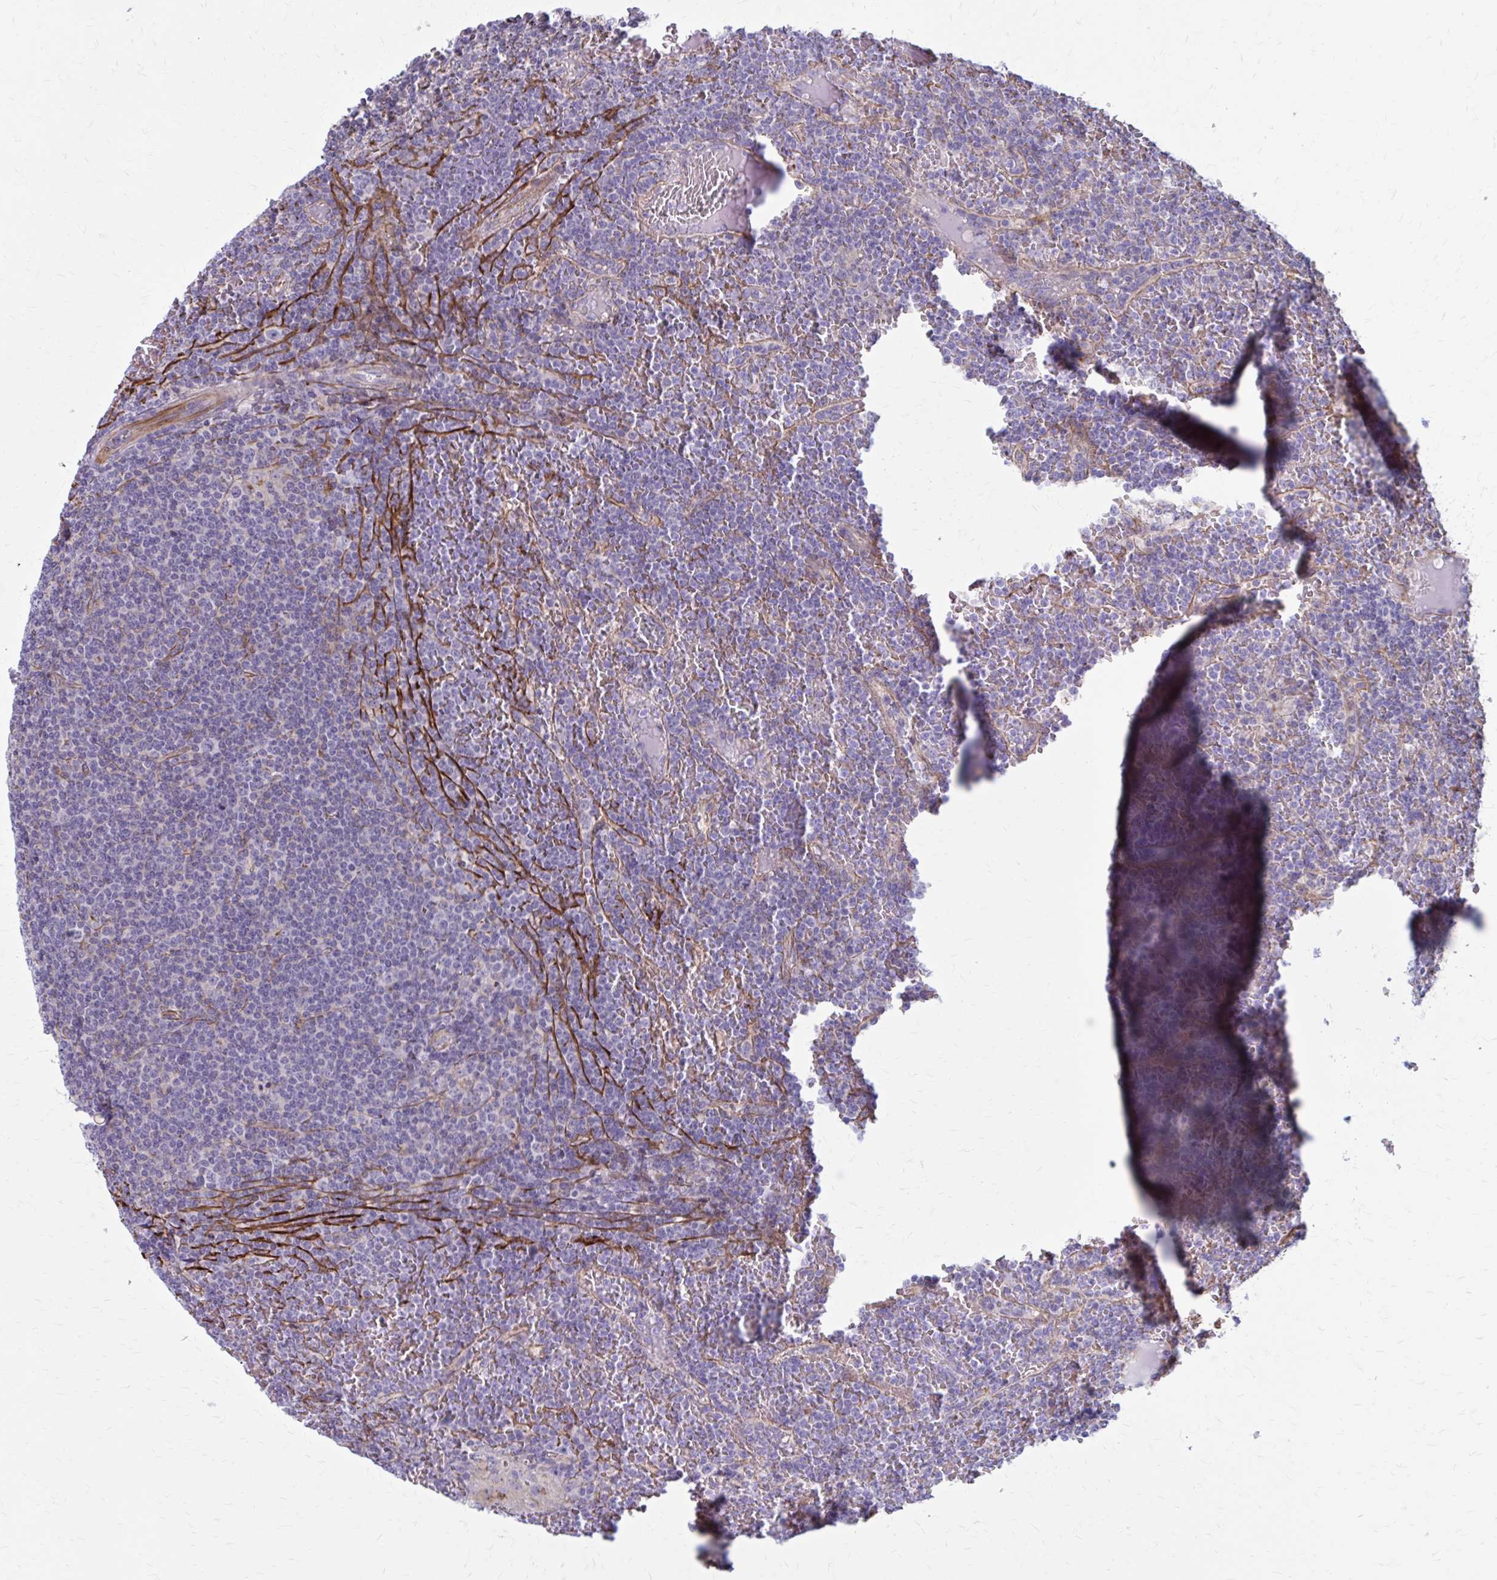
{"staining": {"intensity": "negative", "quantity": "none", "location": "none"}, "tissue": "lymphoma", "cell_type": "Tumor cells", "image_type": "cancer", "snomed": [{"axis": "morphology", "description": "Malignant lymphoma, non-Hodgkin's type, Low grade"}, {"axis": "topography", "description": "Spleen"}], "caption": "This is an IHC histopathology image of malignant lymphoma, non-Hodgkin's type (low-grade). There is no expression in tumor cells.", "gene": "ZDHHC7", "patient": {"sex": "female", "age": 19}}